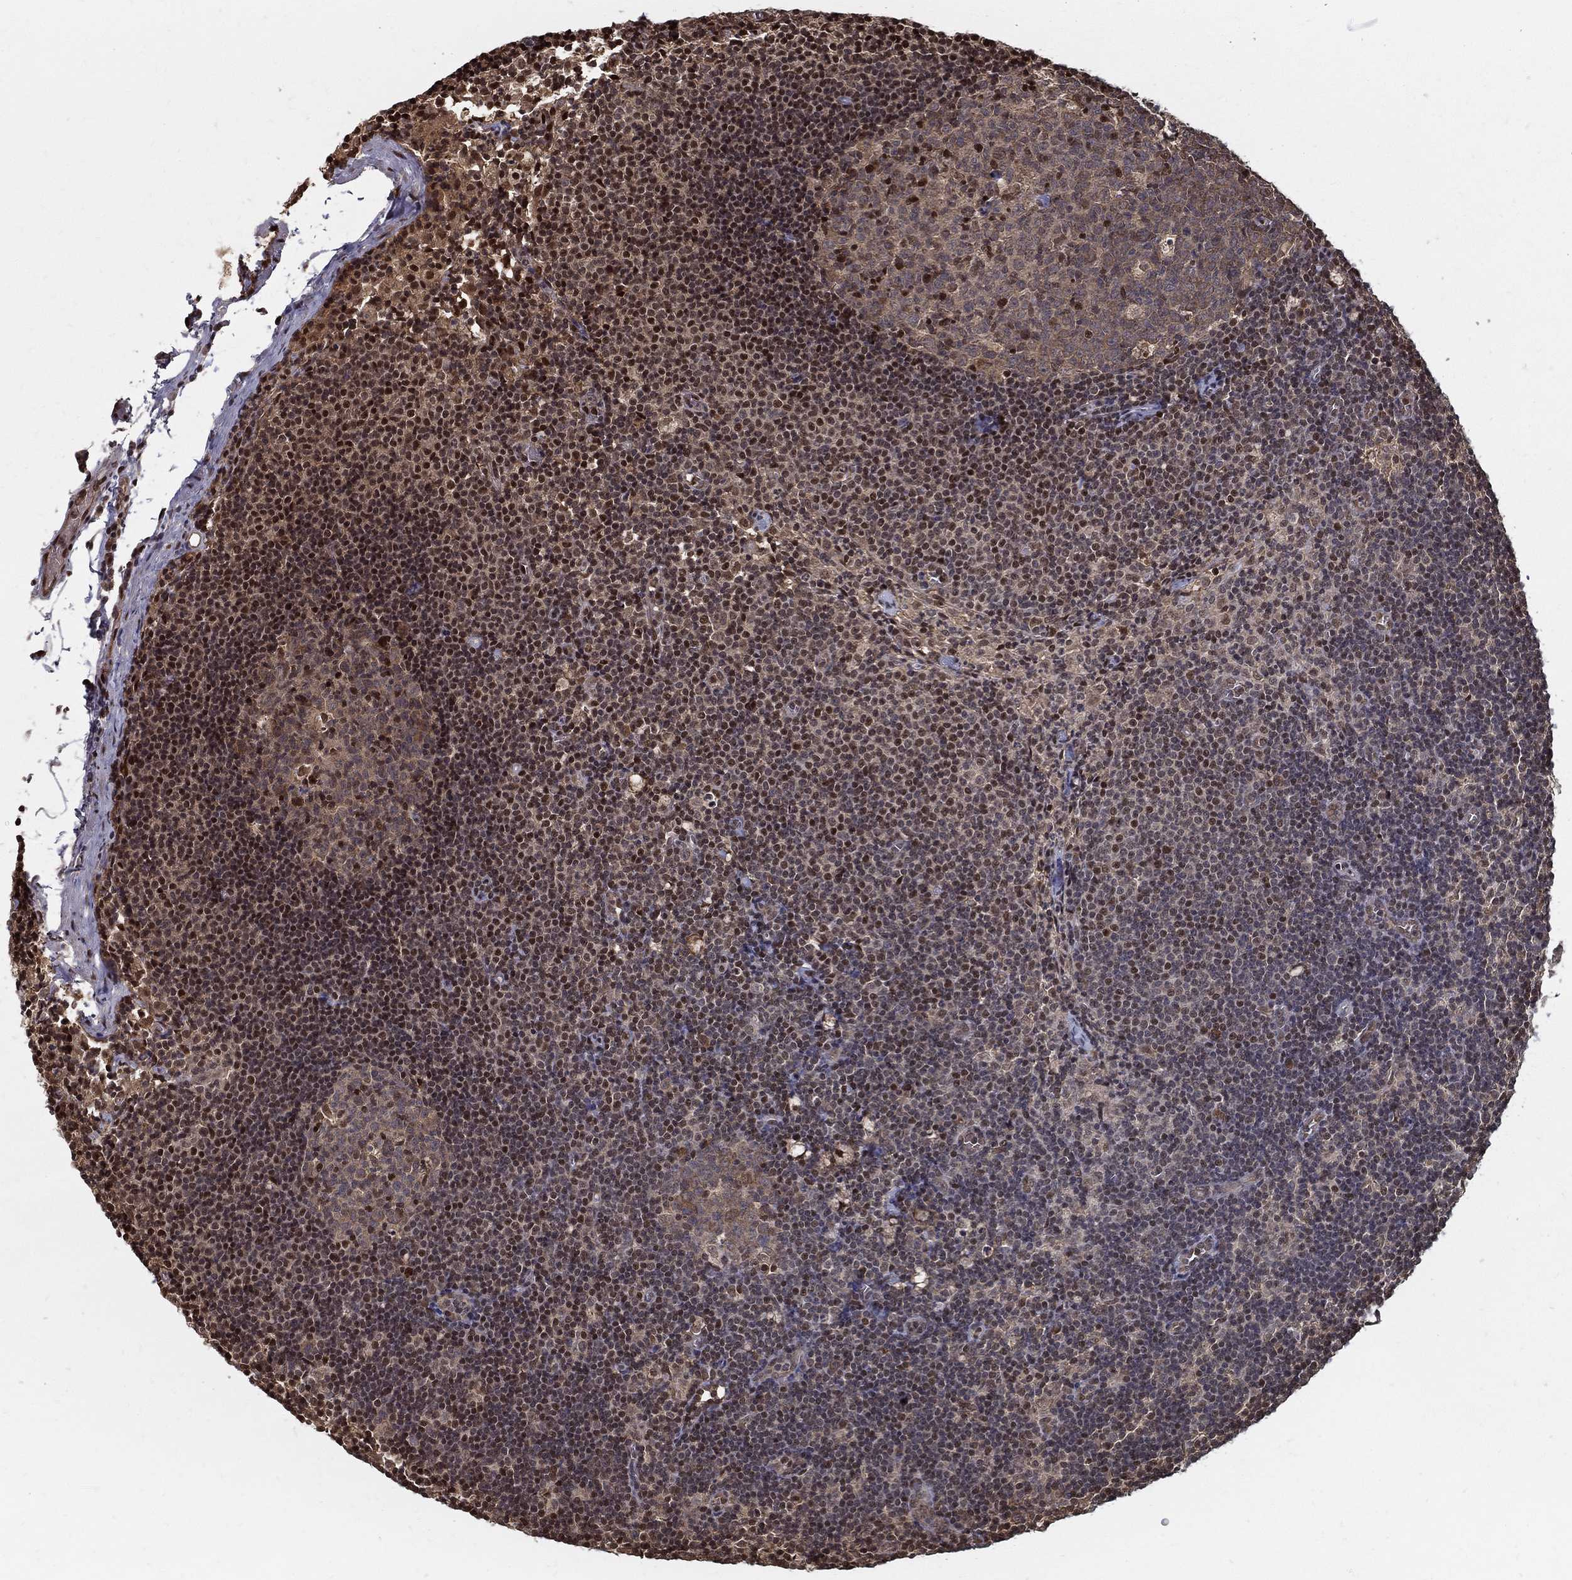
{"staining": {"intensity": "strong", "quantity": "<25%", "location": "nuclear"}, "tissue": "lymph node", "cell_type": "Germinal center cells", "image_type": "normal", "snomed": [{"axis": "morphology", "description": "Normal tissue, NOS"}, {"axis": "topography", "description": "Lymph node"}], "caption": "Protein staining reveals strong nuclear staining in about <25% of germinal center cells in benign lymph node.", "gene": "SLC6A6", "patient": {"sex": "female", "age": 34}}